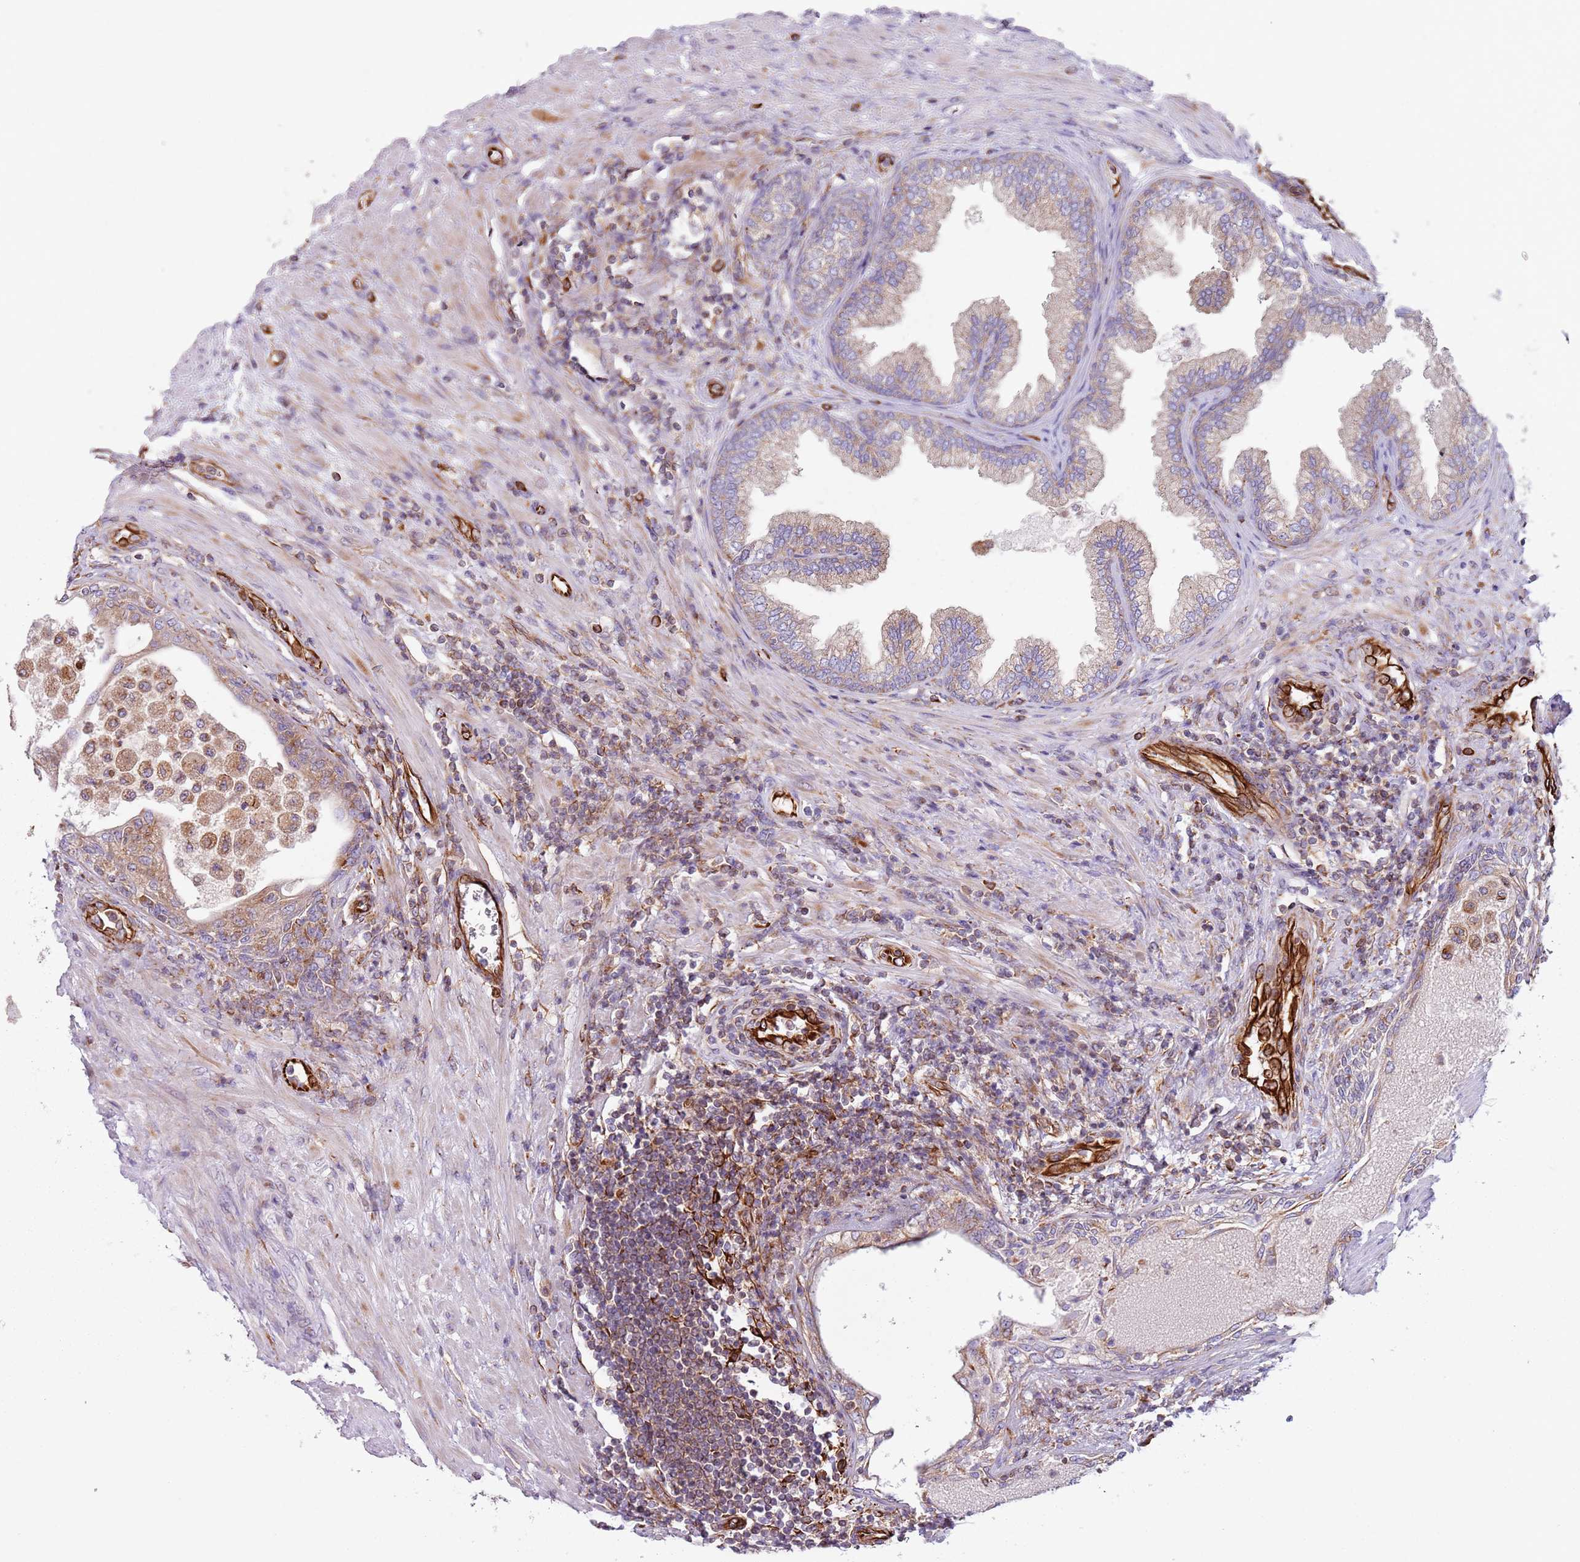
{"staining": {"intensity": "moderate", "quantity": "25%-75%", "location": "cytoplasmic/membranous"}, "tissue": "prostate", "cell_type": "Glandular cells", "image_type": "normal", "snomed": [{"axis": "morphology", "description": "Normal tissue, NOS"}, {"axis": "topography", "description": "Prostate"}], "caption": "Immunohistochemical staining of normal human prostate shows medium levels of moderate cytoplasmic/membranous positivity in about 25%-75% of glandular cells.", "gene": "SNAPIN", "patient": {"sex": "male", "age": 76}}